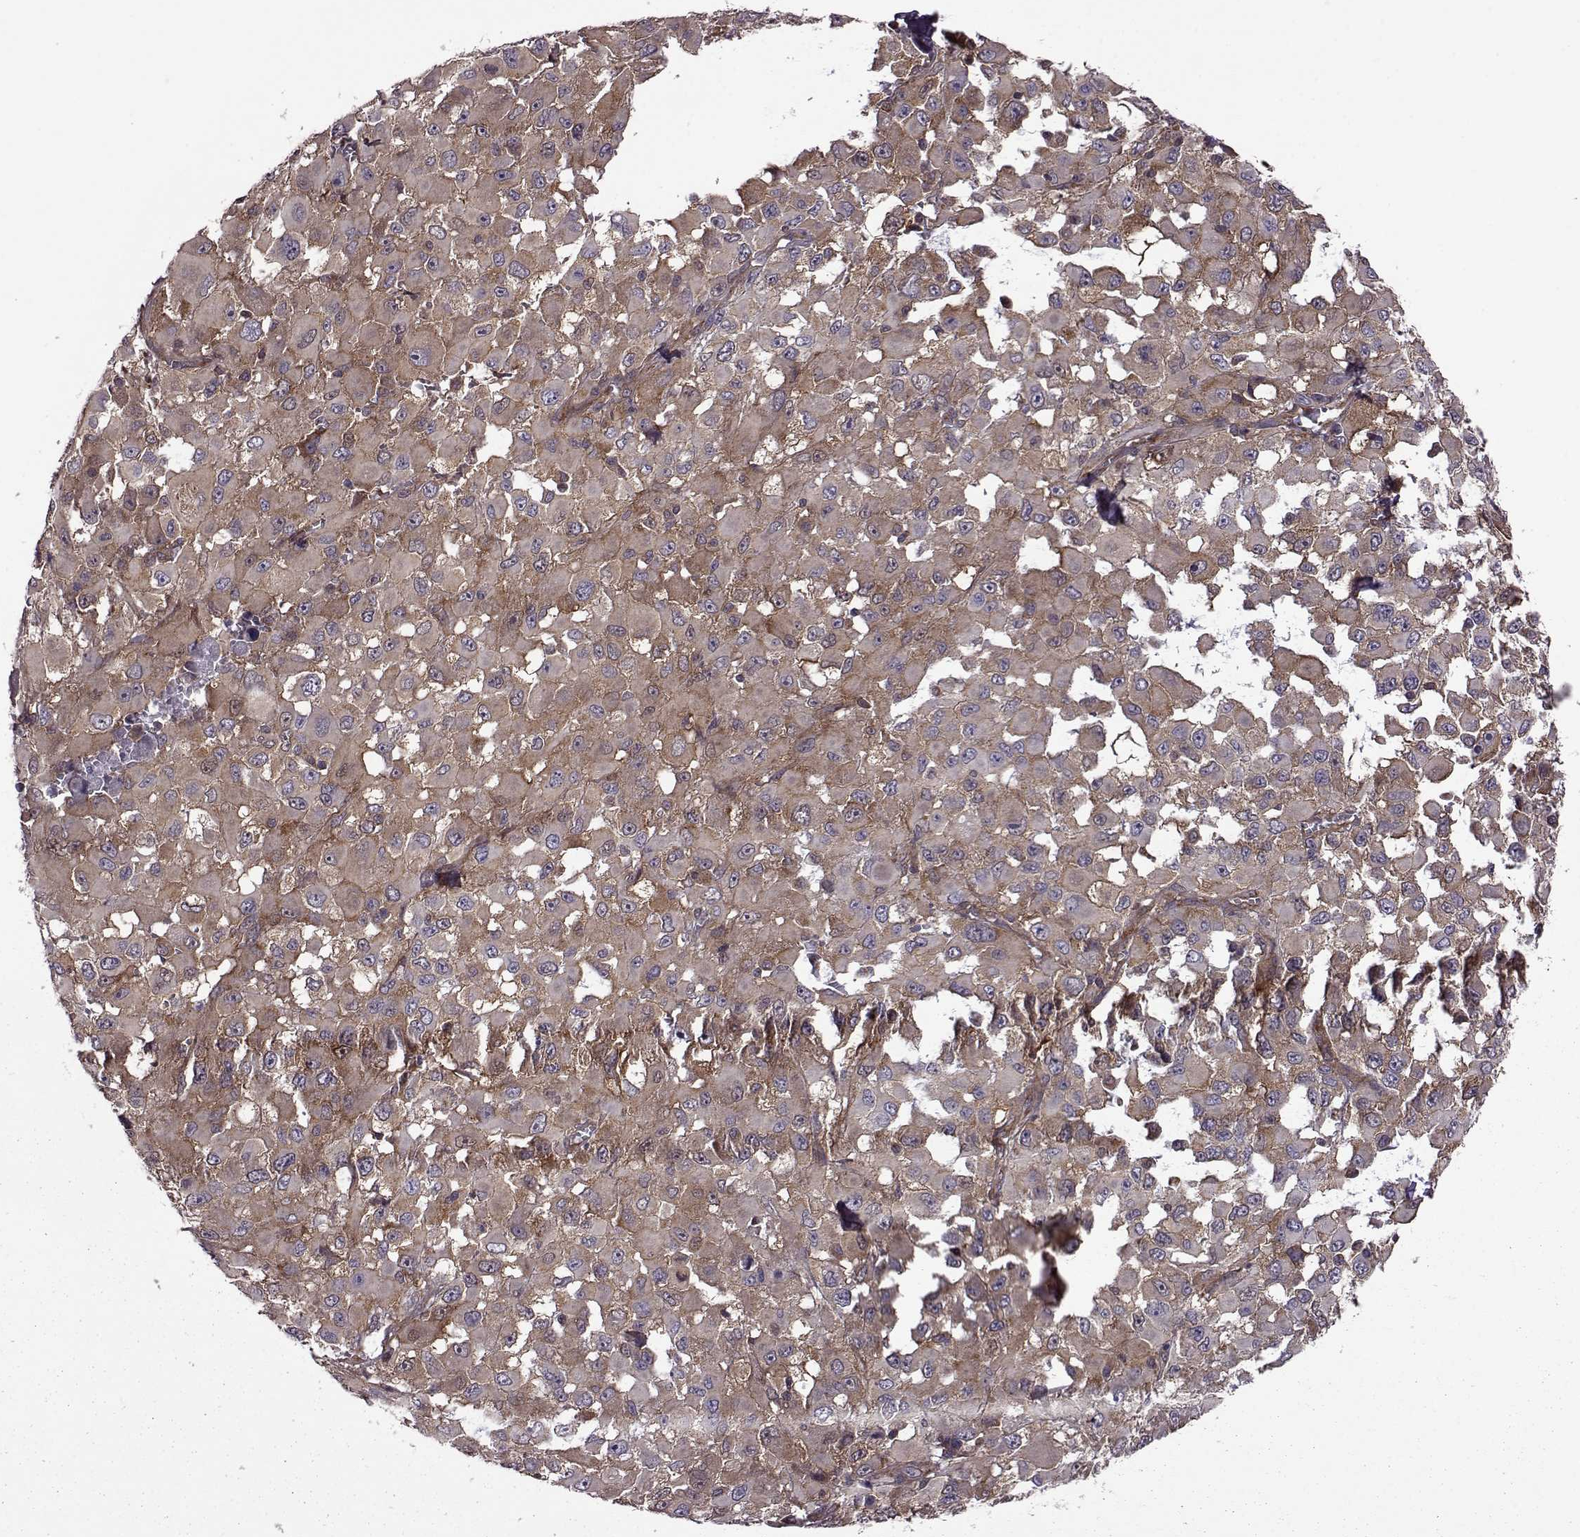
{"staining": {"intensity": "moderate", "quantity": ">75%", "location": "cytoplasmic/membranous"}, "tissue": "melanoma", "cell_type": "Tumor cells", "image_type": "cancer", "snomed": [{"axis": "morphology", "description": "Malignant melanoma, Metastatic site"}, {"axis": "topography", "description": "Lymph node"}], "caption": "Protein analysis of malignant melanoma (metastatic site) tissue demonstrates moderate cytoplasmic/membranous positivity in approximately >75% of tumor cells. The protein is stained brown, and the nuclei are stained in blue (DAB IHC with brightfield microscopy, high magnification).", "gene": "URI1", "patient": {"sex": "male", "age": 50}}